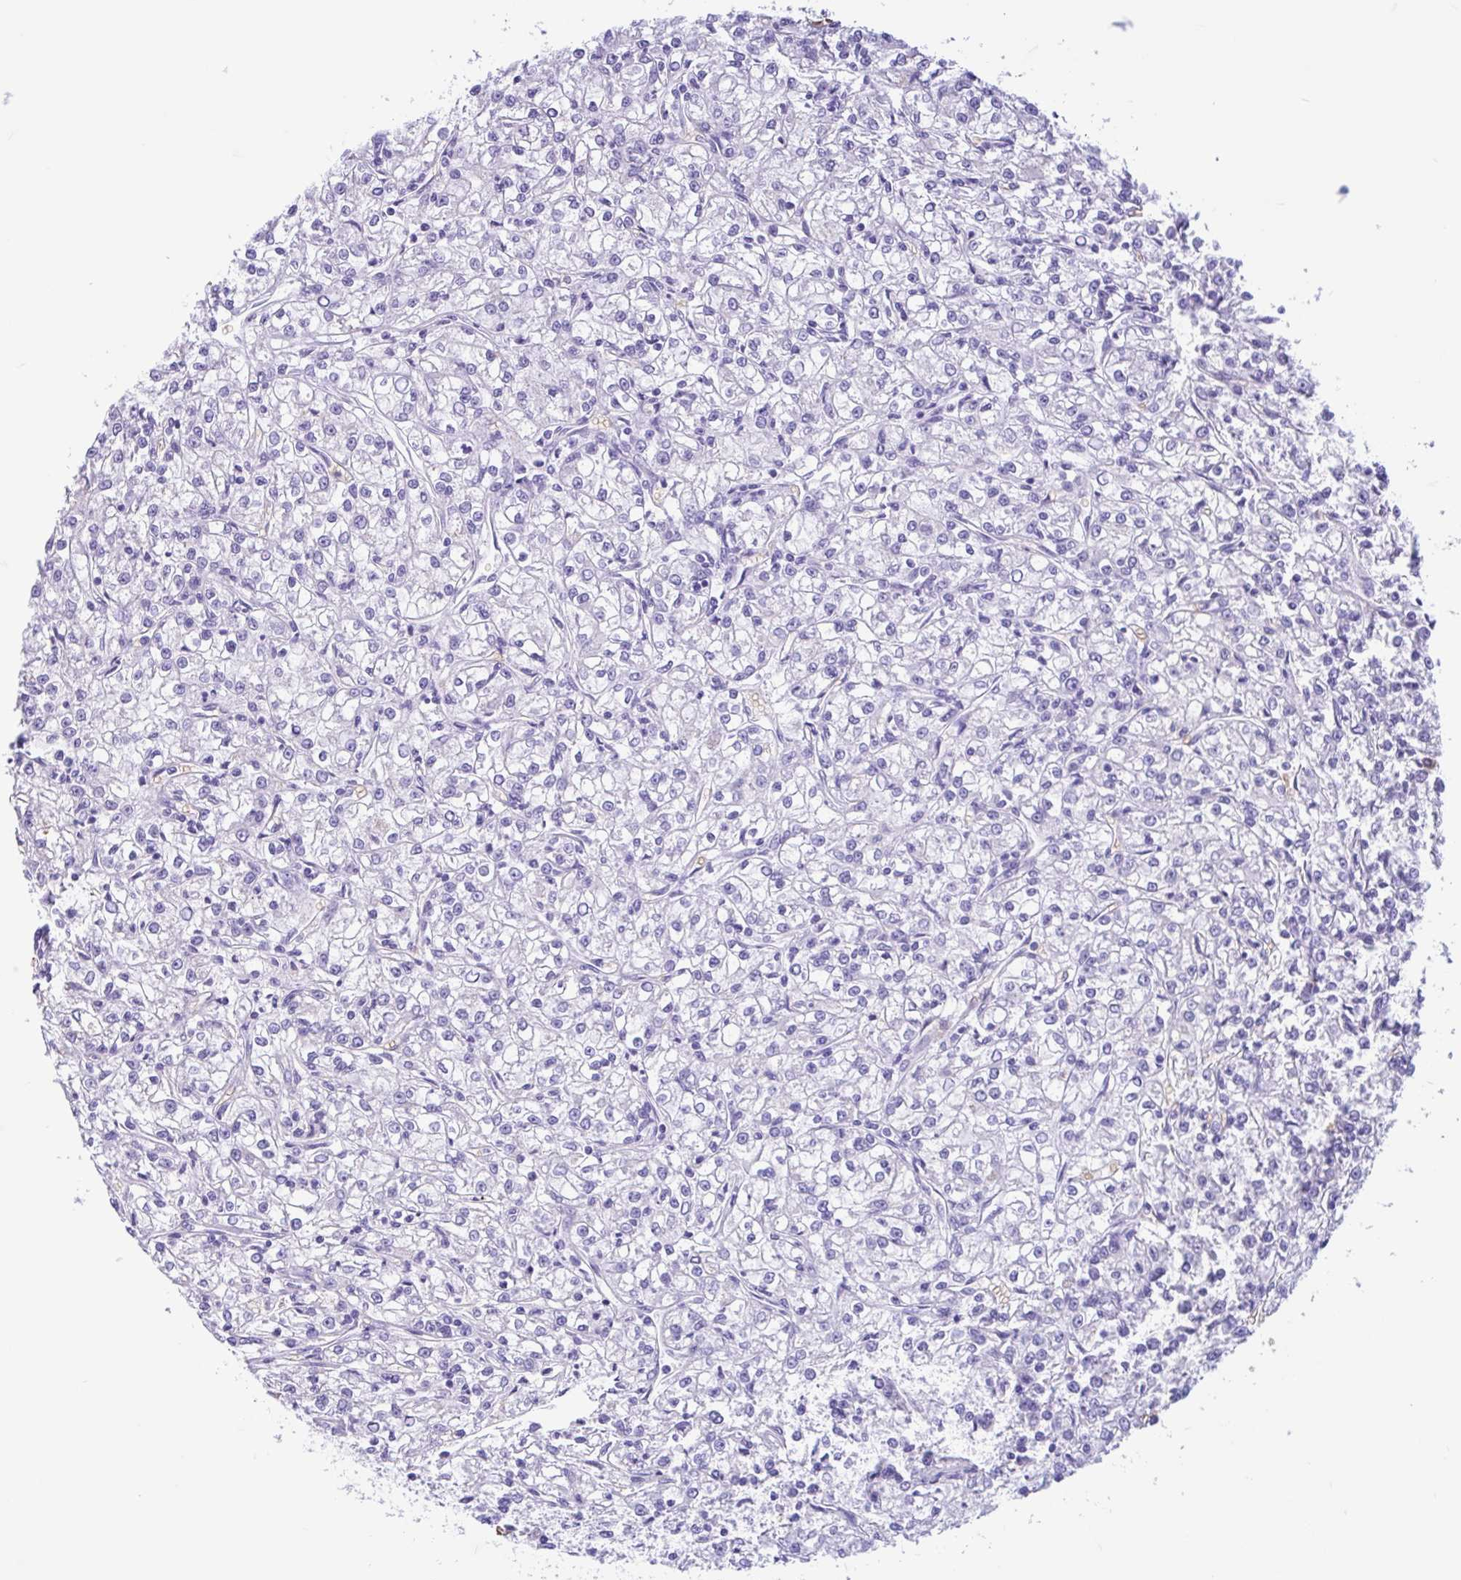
{"staining": {"intensity": "negative", "quantity": "none", "location": "none"}, "tissue": "renal cancer", "cell_type": "Tumor cells", "image_type": "cancer", "snomed": [{"axis": "morphology", "description": "Adenocarcinoma, NOS"}, {"axis": "topography", "description": "Kidney"}], "caption": "This image is of renal cancer stained with immunohistochemistry to label a protein in brown with the nuclei are counter-stained blue. There is no positivity in tumor cells. The staining was performed using DAB to visualize the protein expression in brown, while the nuclei were stained in blue with hematoxylin (Magnification: 20x).", "gene": "TMEM79", "patient": {"sex": "female", "age": 59}}